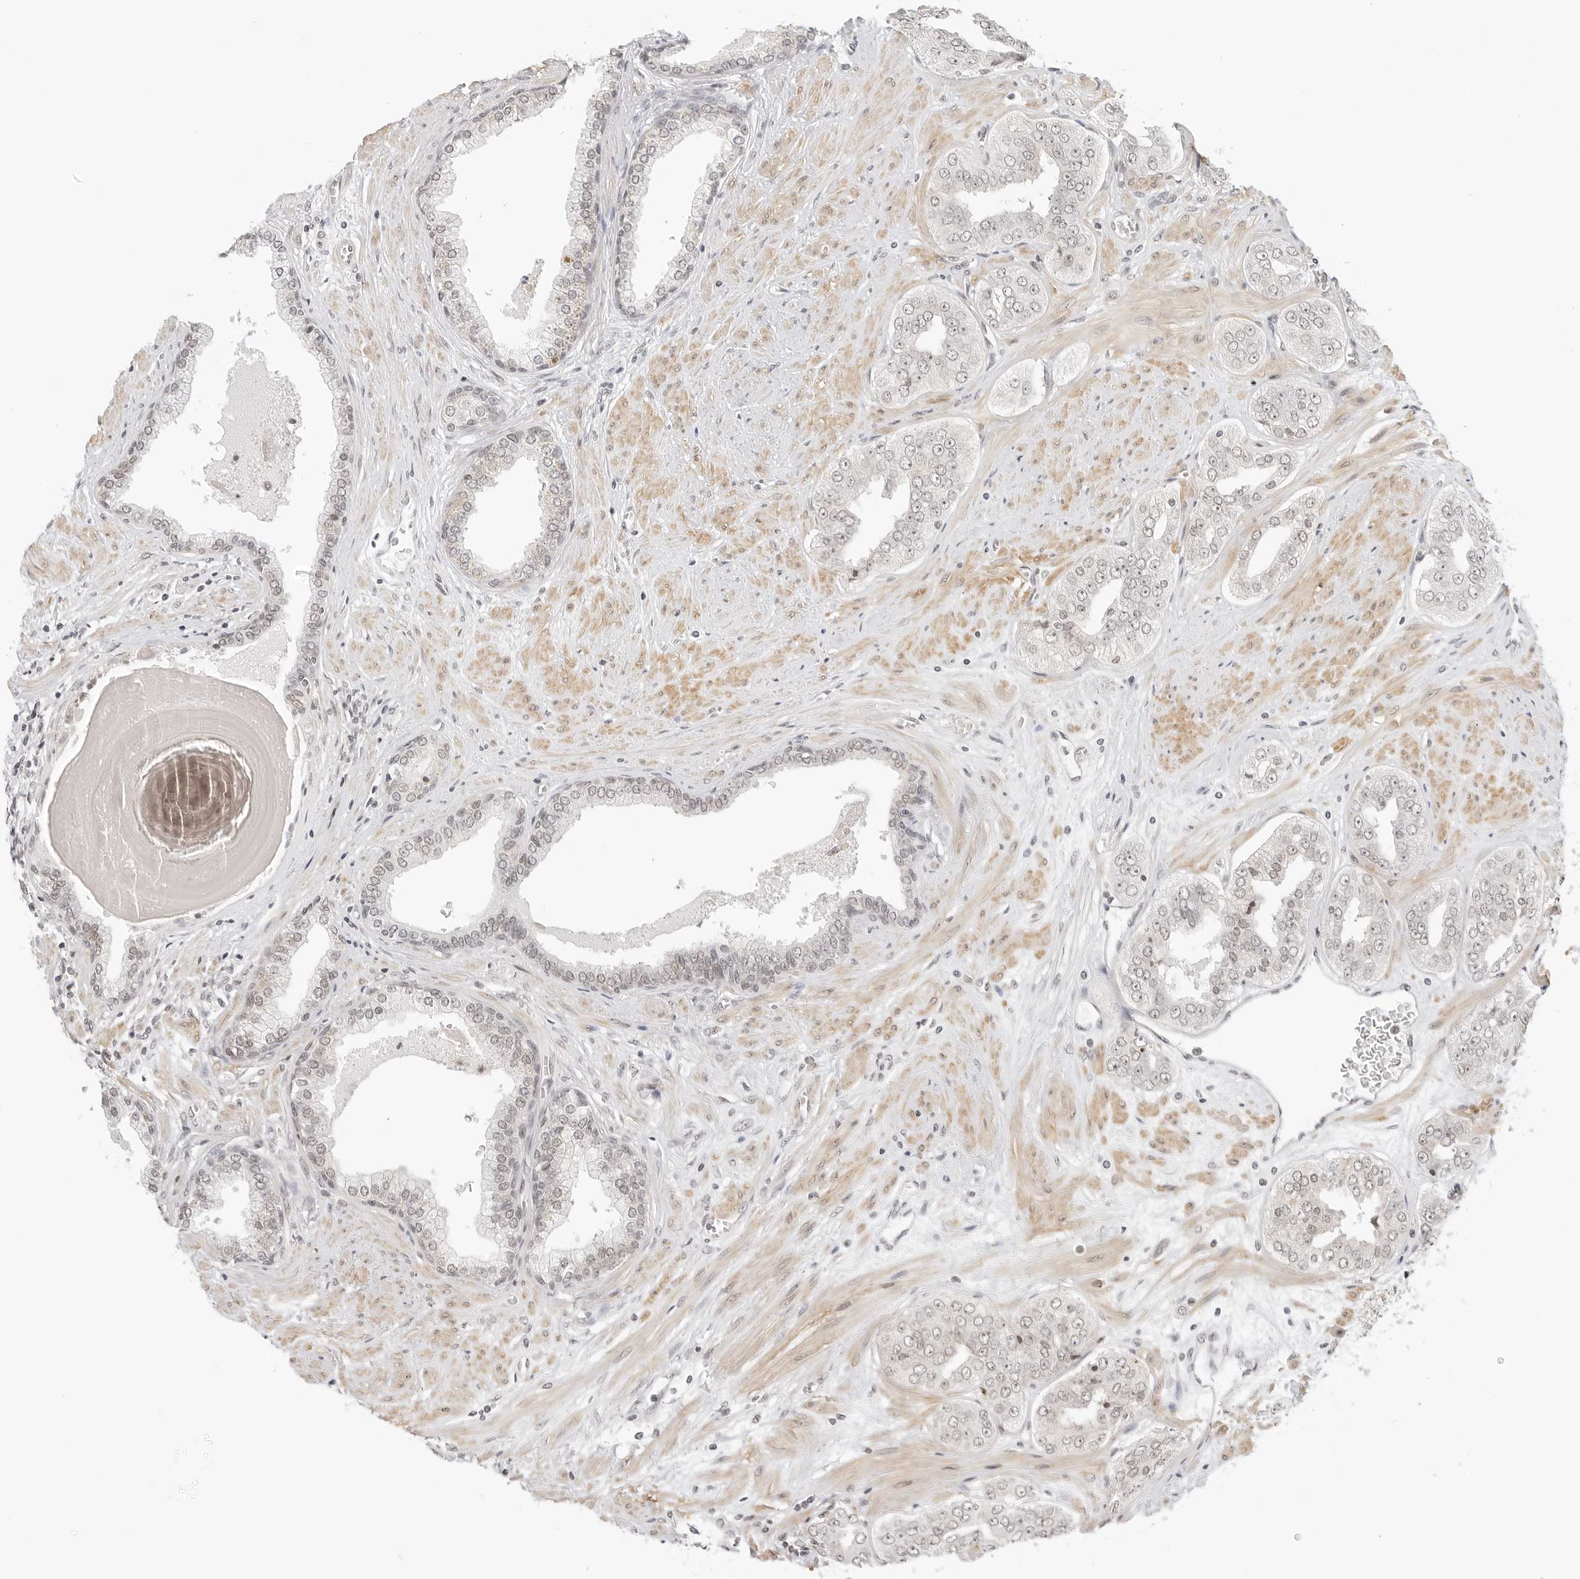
{"staining": {"intensity": "negative", "quantity": "none", "location": "none"}, "tissue": "prostate cancer", "cell_type": "Tumor cells", "image_type": "cancer", "snomed": [{"axis": "morphology", "description": "Adenocarcinoma, High grade"}, {"axis": "topography", "description": "Prostate"}], "caption": "Human prostate adenocarcinoma (high-grade) stained for a protein using immunohistochemistry demonstrates no positivity in tumor cells.", "gene": "TCIM", "patient": {"sex": "male", "age": 71}}